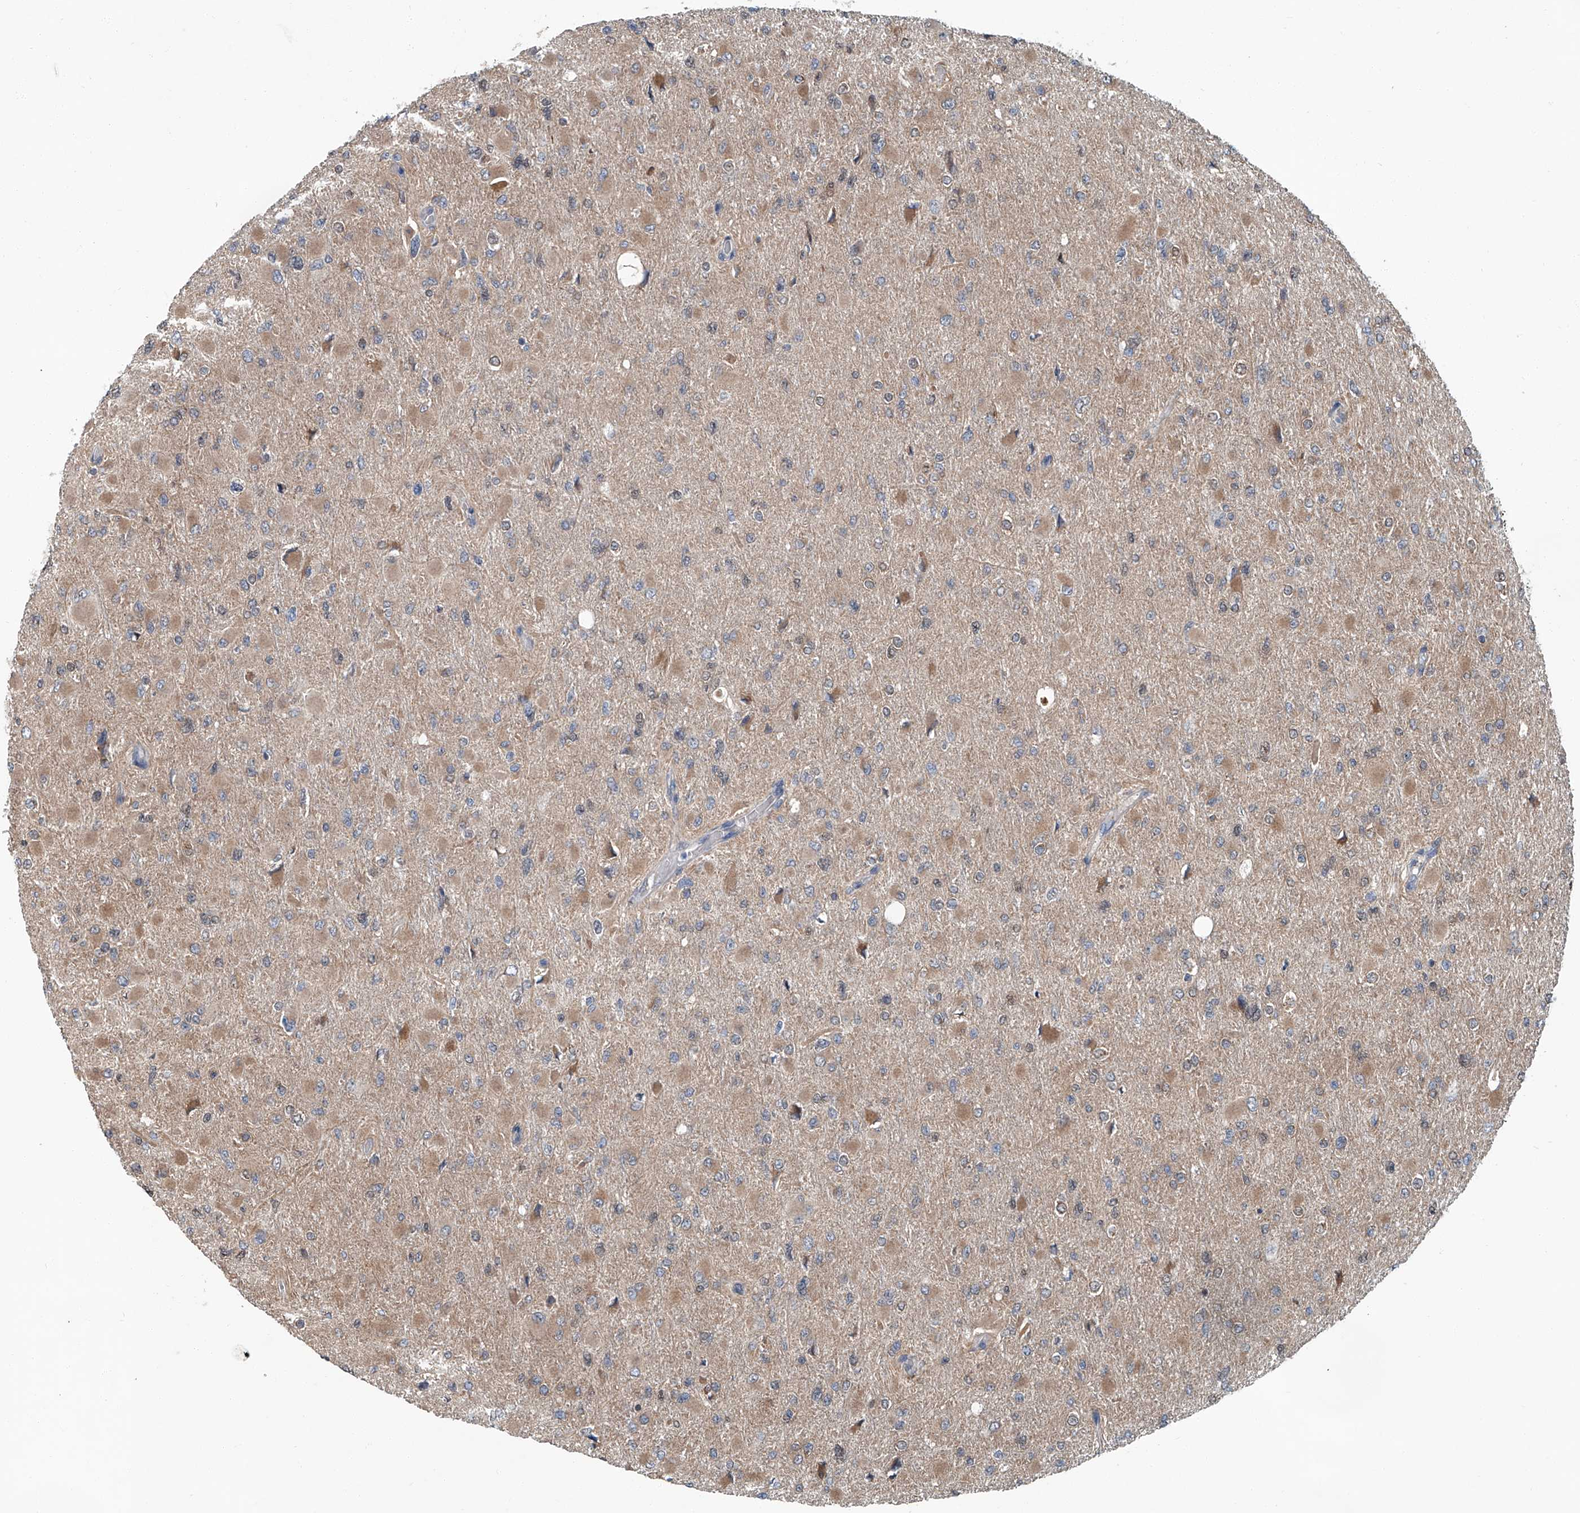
{"staining": {"intensity": "weak", "quantity": "25%-75%", "location": "cytoplasmic/membranous"}, "tissue": "glioma", "cell_type": "Tumor cells", "image_type": "cancer", "snomed": [{"axis": "morphology", "description": "Glioma, malignant, High grade"}, {"axis": "topography", "description": "Cerebral cortex"}], "caption": "Brown immunohistochemical staining in glioma reveals weak cytoplasmic/membranous staining in approximately 25%-75% of tumor cells.", "gene": "CLK1", "patient": {"sex": "female", "age": 36}}